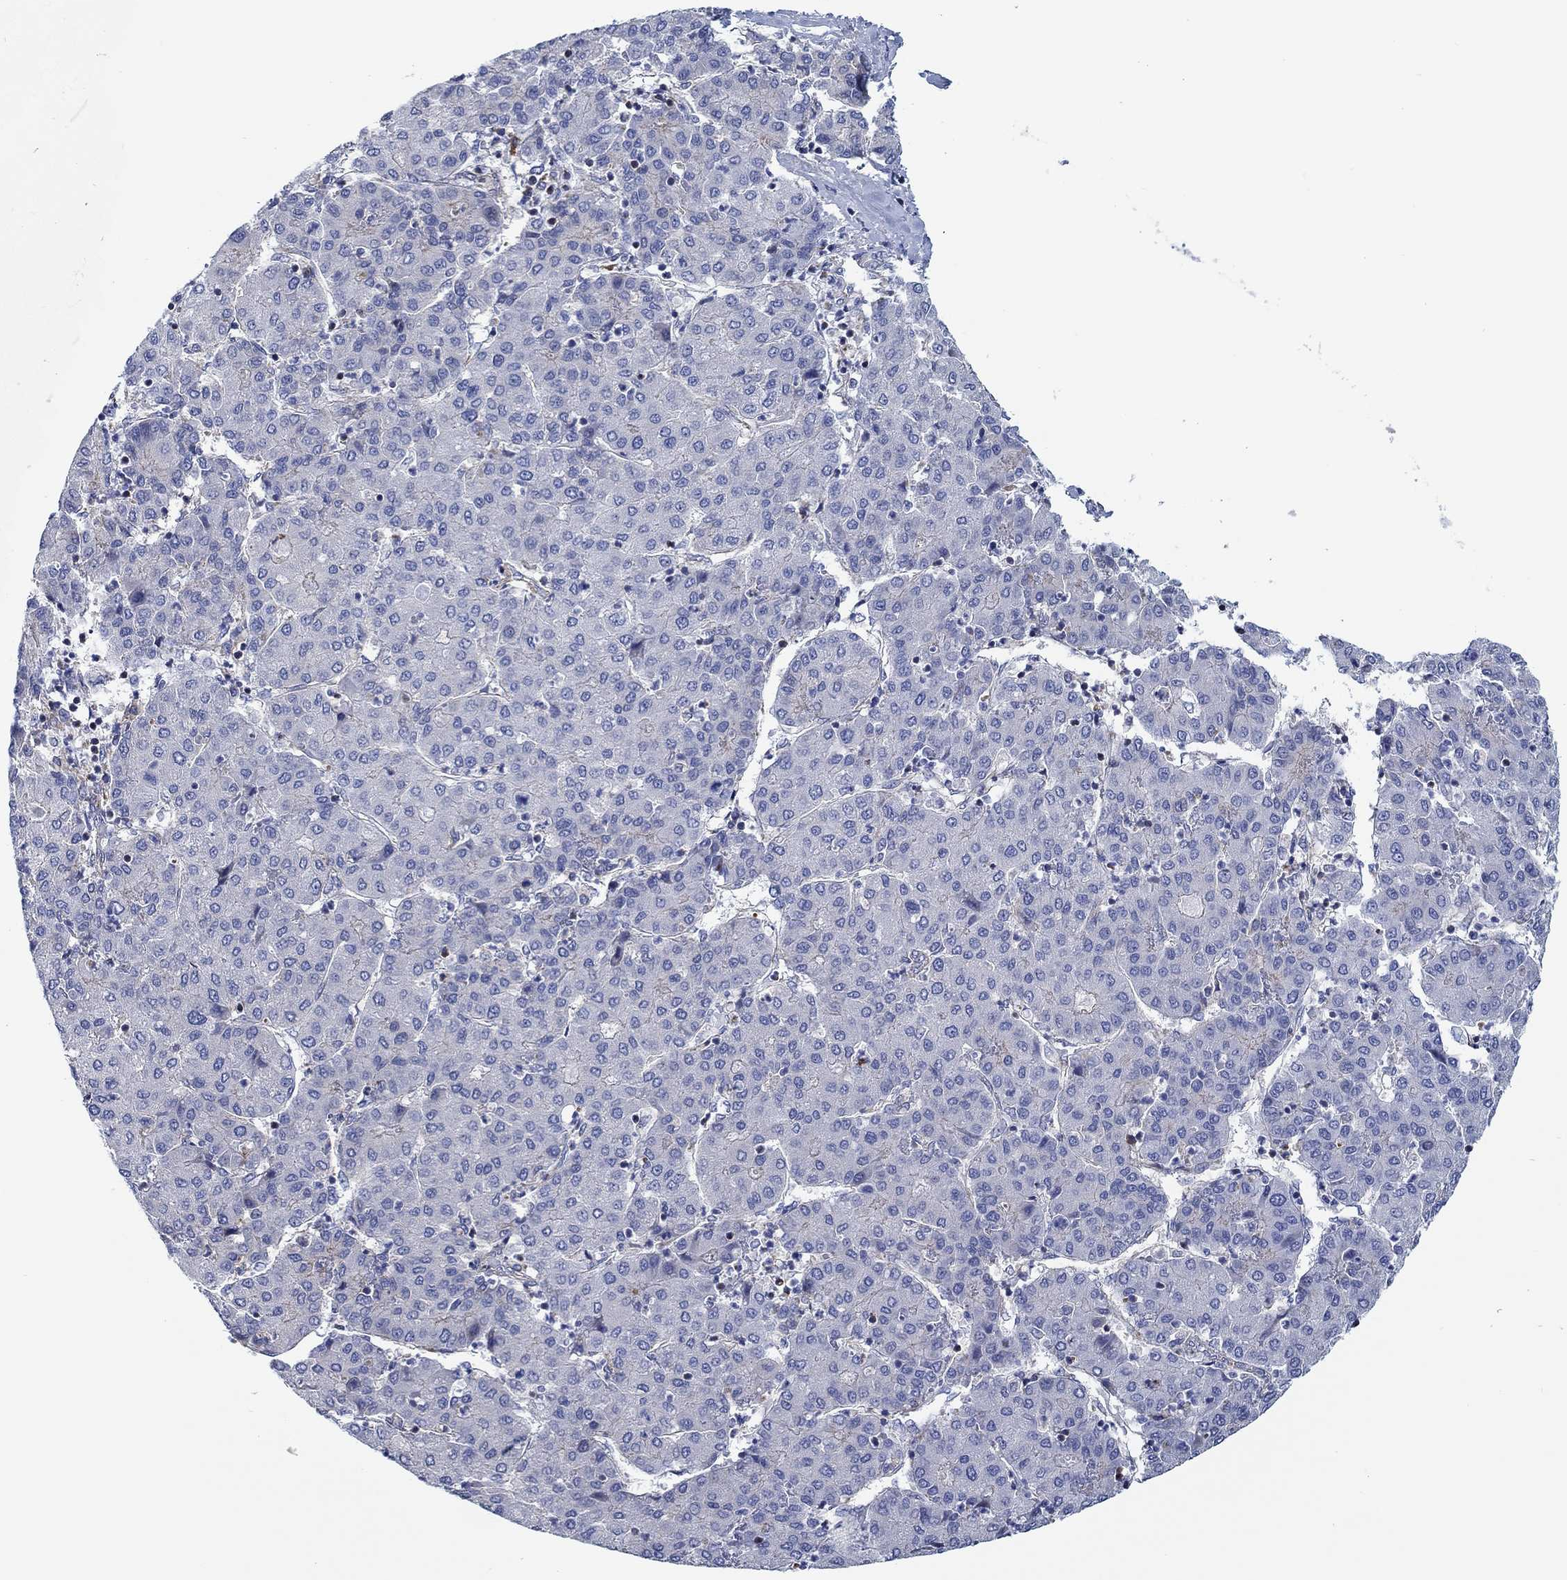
{"staining": {"intensity": "negative", "quantity": "none", "location": "none"}, "tissue": "liver cancer", "cell_type": "Tumor cells", "image_type": "cancer", "snomed": [{"axis": "morphology", "description": "Carcinoma, Hepatocellular, NOS"}, {"axis": "topography", "description": "Liver"}], "caption": "Tumor cells are negative for brown protein staining in liver cancer (hepatocellular carcinoma). Brightfield microscopy of immunohistochemistry stained with DAB (3,3'-diaminobenzidine) (brown) and hematoxylin (blue), captured at high magnification.", "gene": "FMN1", "patient": {"sex": "male", "age": 65}}